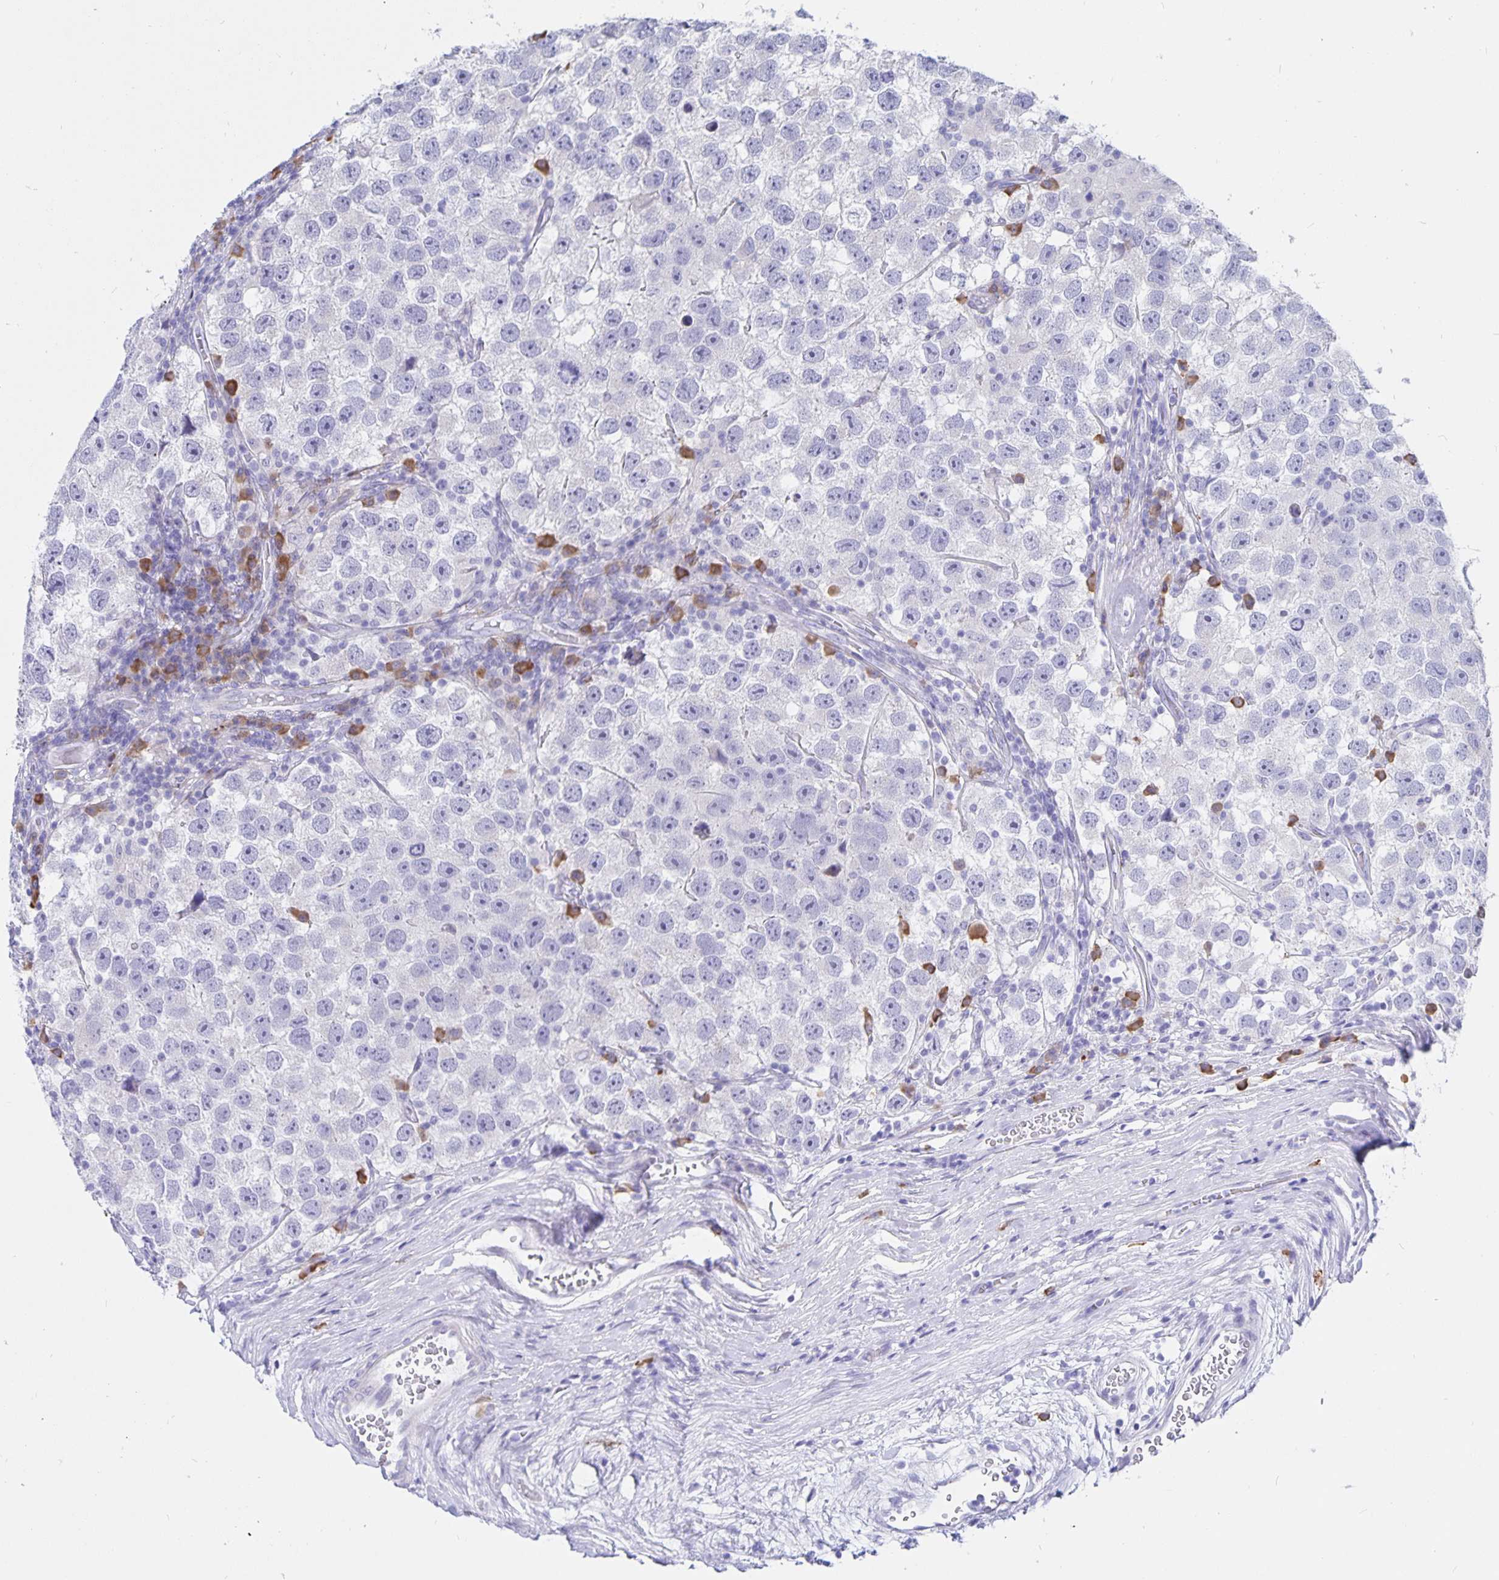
{"staining": {"intensity": "negative", "quantity": "none", "location": "none"}, "tissue": "testis cancer", "cell_type": "Tumor cells", "image_type": "cancer", "snomed": [{"axis": "morphology", "description": "Seminoma, NOS"}, {"axis": "topography", "description": "Testis"}], "caption": "There is no significant positivity in tumor cells of testis cancer. (DAB (3,3'-diaminobenzidine) immunohistochemistry (IHC) visualized using brightfield microscopy, high magnification).", "gene": "ERMN", "patient": {"sex": "male", "age": 26}}